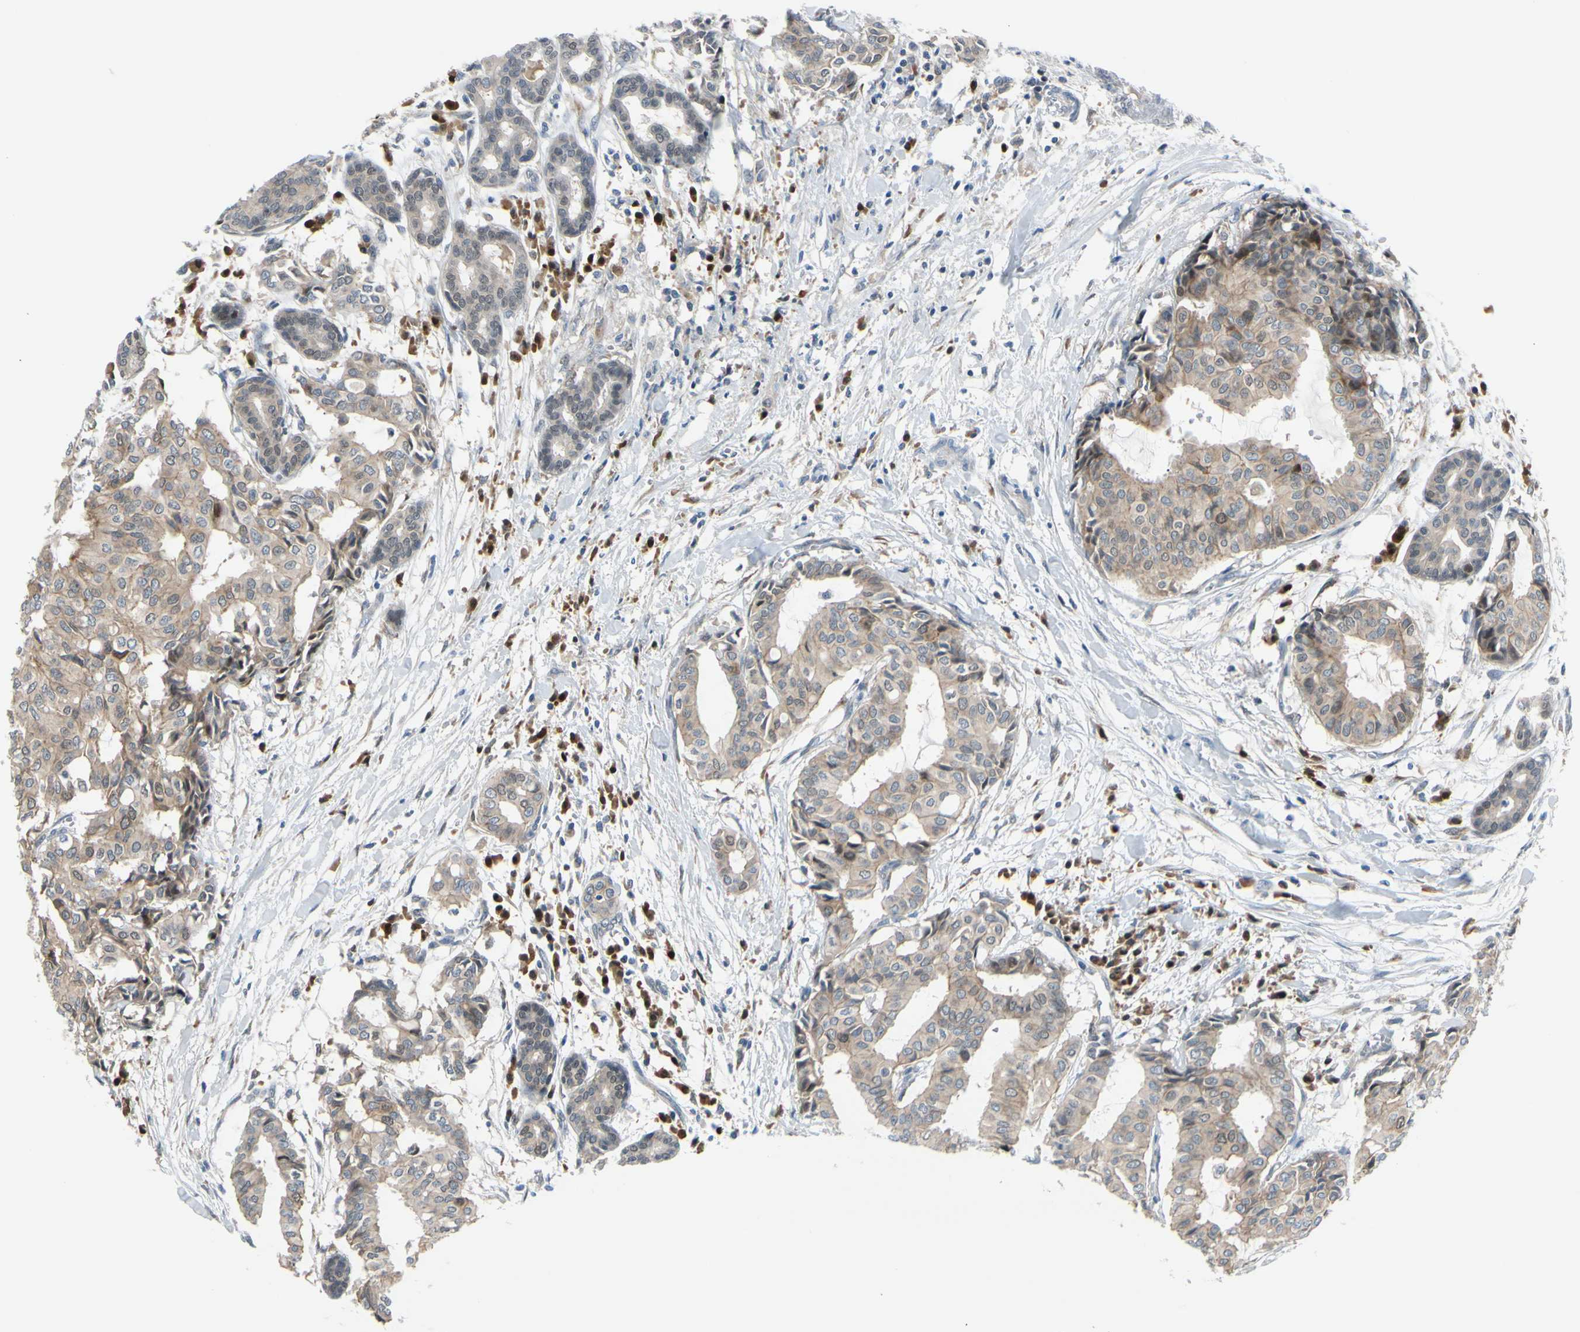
{"staining": {"intensity": "weak", "quantity": ">75%", "location": "cytoplasmic/membranous"}, "tissue": "head and neck cancer", "cell_type": "Tumor cells", "image_type": "cancer", "snomed": [{"axis": "morphology", "description": "Adenocarcinoma, NOS"}, {"axis": "topography", "description": "Salivary gland"}, {"axis": "topography", "description": "Head-Neck"}], "caption": "The micrograph demonstrates immunohistochemical staining of head and neck cancer (adenocarcinoma). There is weak cytoplasmic/membranous staining is identified in about >75% of tumor cells.", "gene": "PTTG1", "patient": {"sex": "female", "age": 59}}